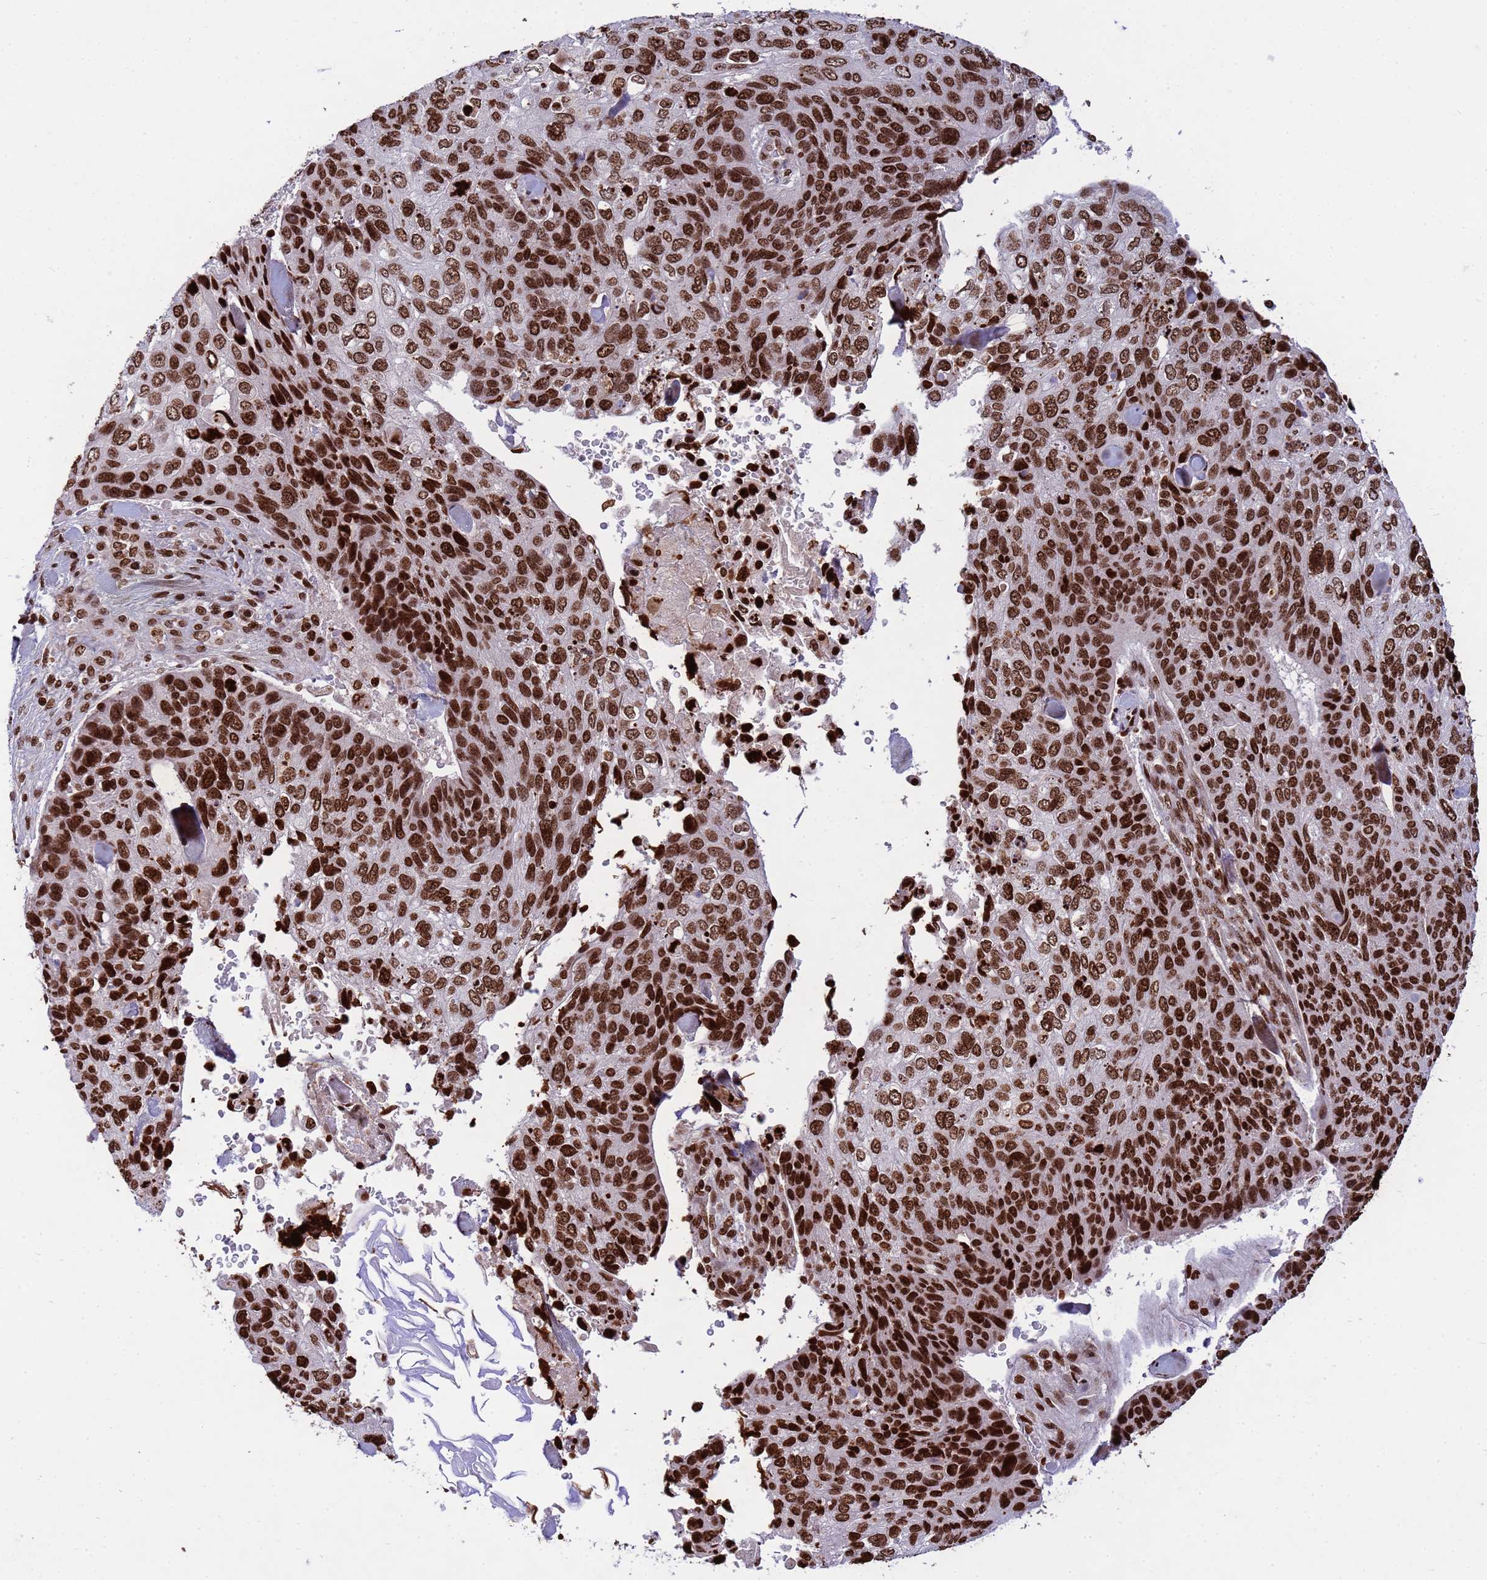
{"staining": {"intensity": "strong", "quantity": ">75%", "location": "nuclear"}, "tissue": "skin cancer", "cell_type": "Tumor cells", "image_type": "cancer", "snomed": [{"axis": "morphology", "description": "Basal cell carcinoma"}, {"axis": "topography", "description": "Skin"}], "caption": "Human skin basal cell carcinoma stained with a protein marker reveals strong staining in tumor cells.", "gene": "H3-3B", "patient": {"sex": "female", "age": 74}}